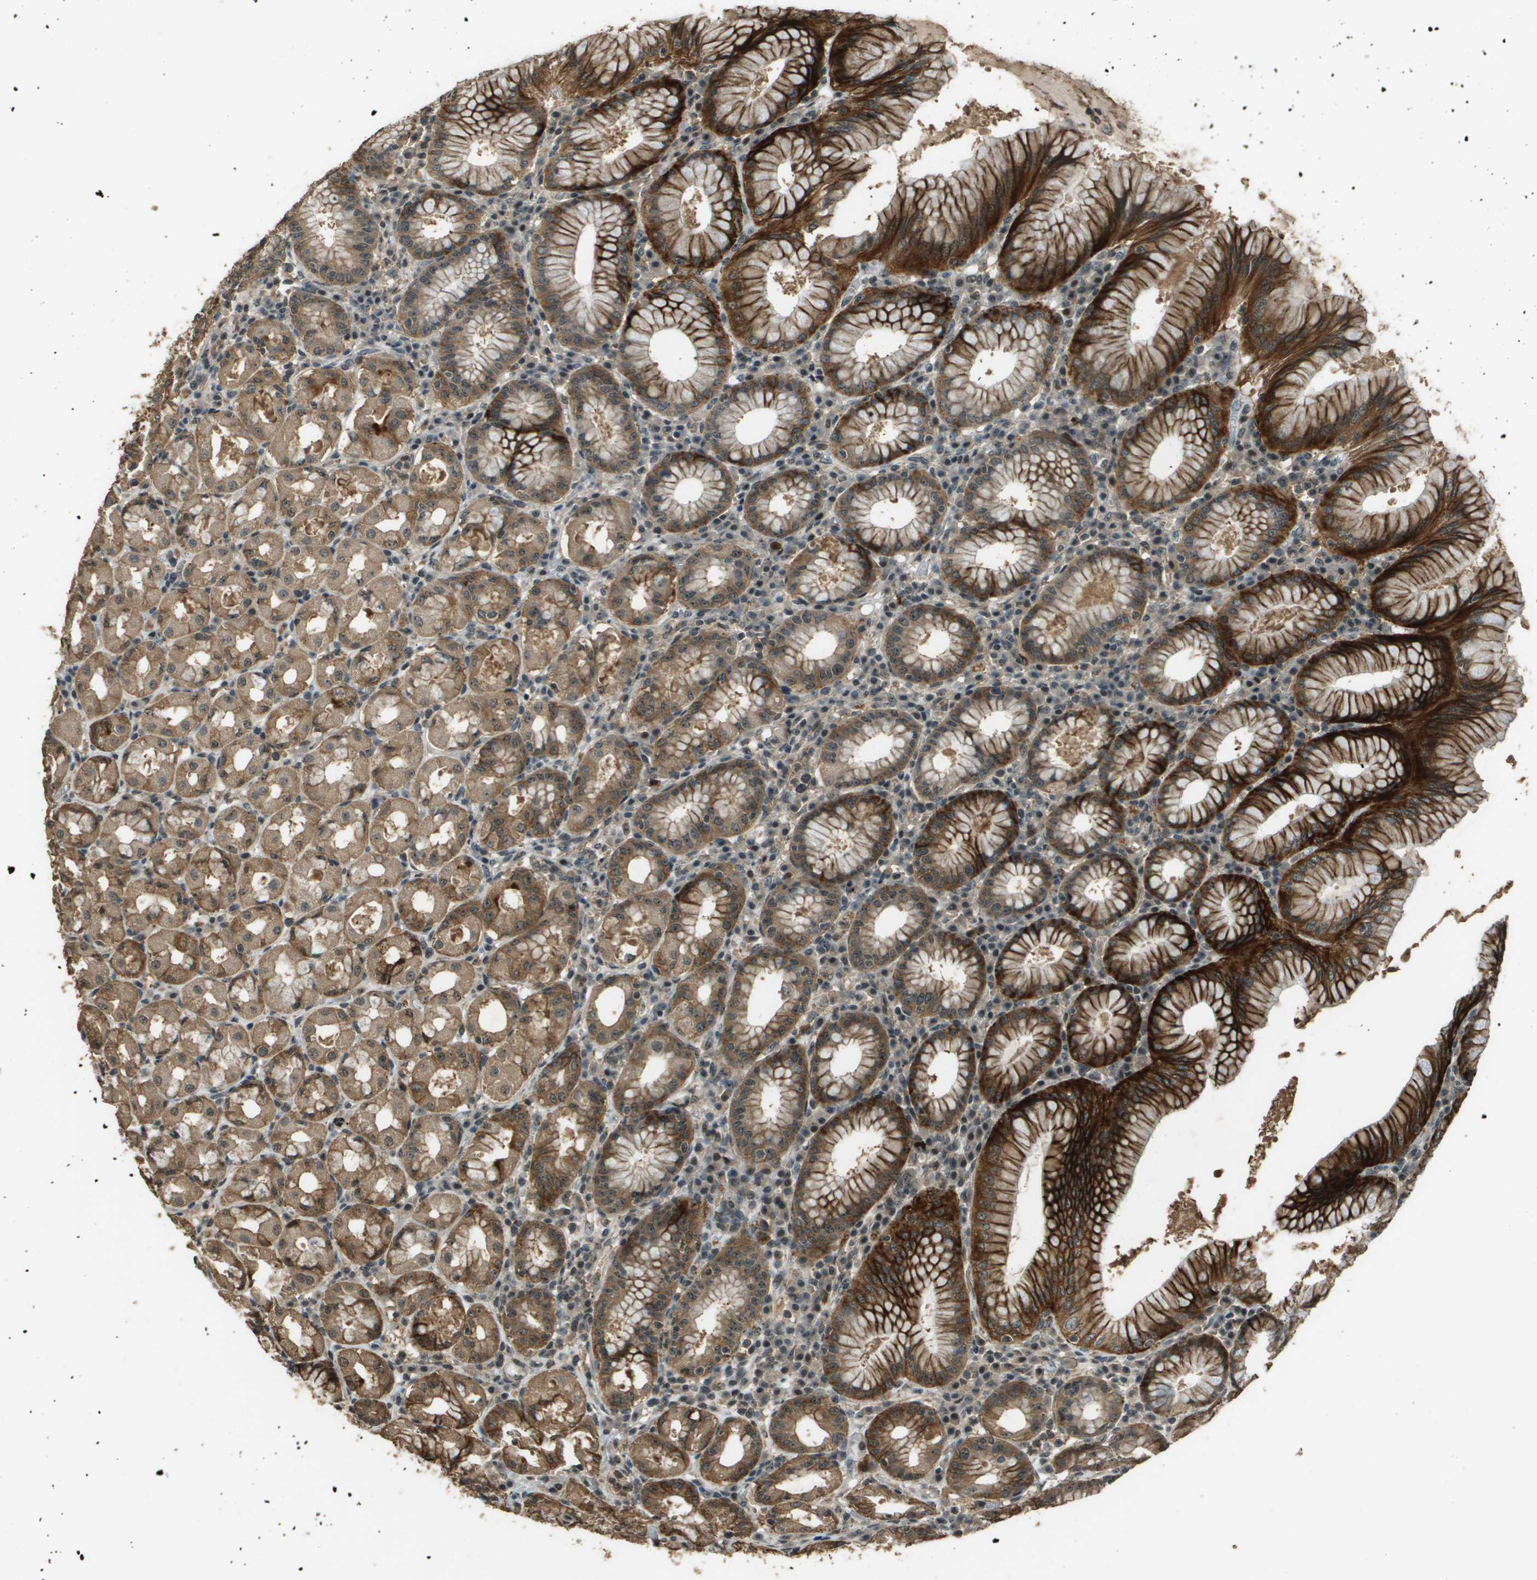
{"staining": {"intensity": "strong", "quantity": "25%-75%", "location": "cytoplasmic/membranous"}, "tissue": "stomach", "cell_type": "Glandular cells", "image_type": "normal", "snomed": [{"axis": "morphology", "description": "Normal tissue, NOS"}, {"axis": "topography", "description": "Stomach"}, {"axis": "topography", "description": "Stomach, lower"}], "caption": "Unremarkable stomach was stained to show a protein in brown. There is high levels of strong cytoplasmic/membranous staining in about 25%-75% of glandular cells. (brown staining indicates protein expression, while blue staining denotes nuclei).", "gene": "SDC3", "patient": {"sex": "female", "age": 56}}